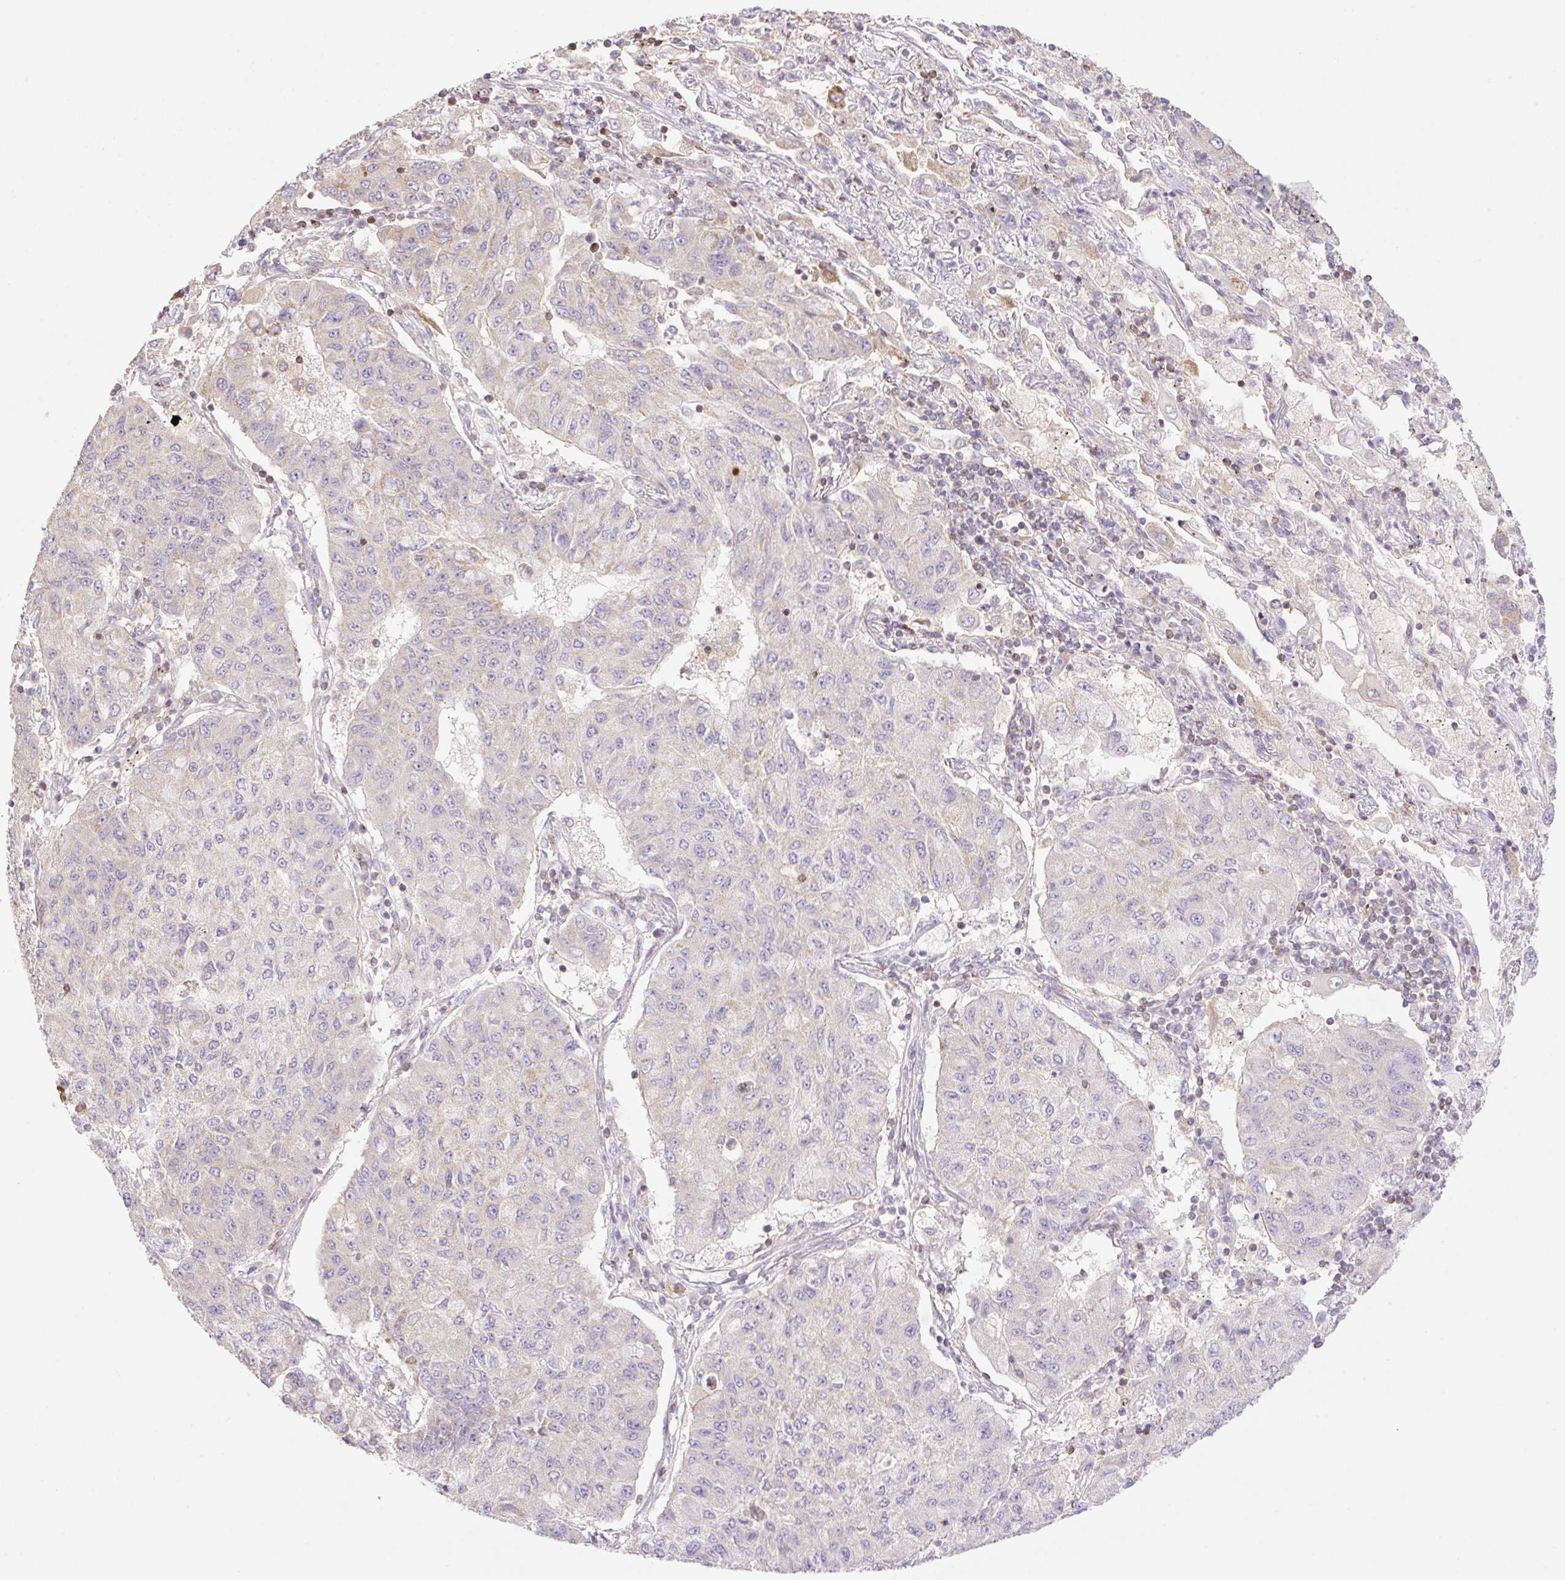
{"staining": {"intensity": "negative", "quantity": "none", "location": "none"}, "tissue": "lung cancer", "cell_type": "Tumor cells", "image_type": "cancer", "snomed": [{"axis": "morphology", "description": "Squamous cell carcinoma, NOS"}, {"axis": "topography", "description": "Lung"}], "caption": "Lung squamous cell carcinoma was stained to show a protein in brown. There is no significant positivity in tumor cells.", "gene": "VPS25", "patient": {"sex": "male", "age": 74}}